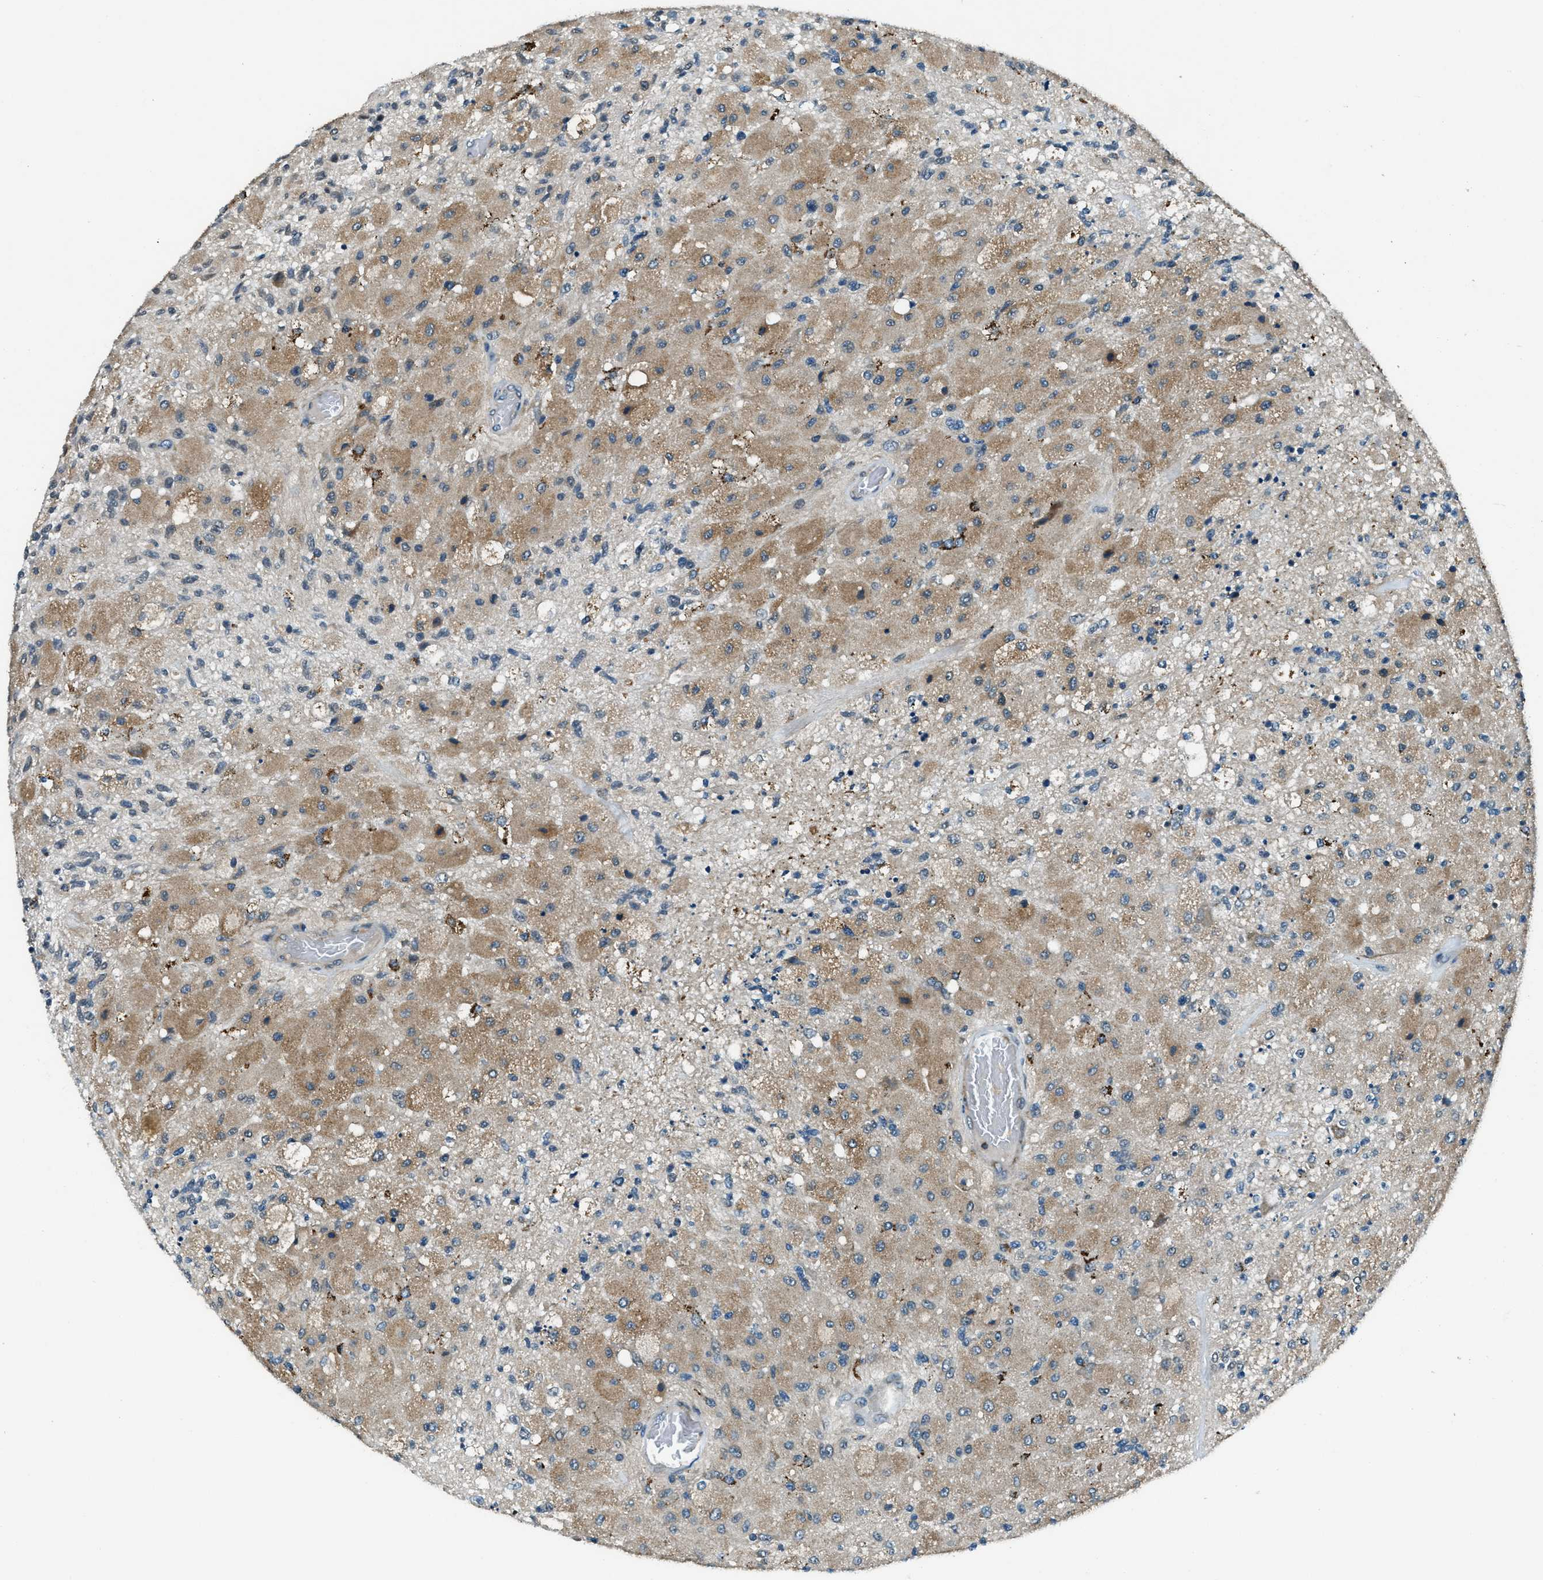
{"staining": {"intensity": "moderate", "quantity": "25%-75%", "location": "cytoplasmic/membranous"}, "tissue": "glioma", "cell_type": "Tumor cells", "image_type": "cancer", "snomed": [{"axis": "morphology", "description": "Normal tissue, NOS"}, {"axis": "morphology", "description": "Glioma, malignant, High grade"}, {"axis": "topography", "description": "Cerebral cortex"}], "caption": "Immunohistochemical staining of human high-grade glioma (malignant) demonstrates medium levels of moderate cytoplasmic/membranous expression in approximately 25%-75% of tumor cells.", "gene": "GINM1", "patient": {"sex": "male", "age": 77}}